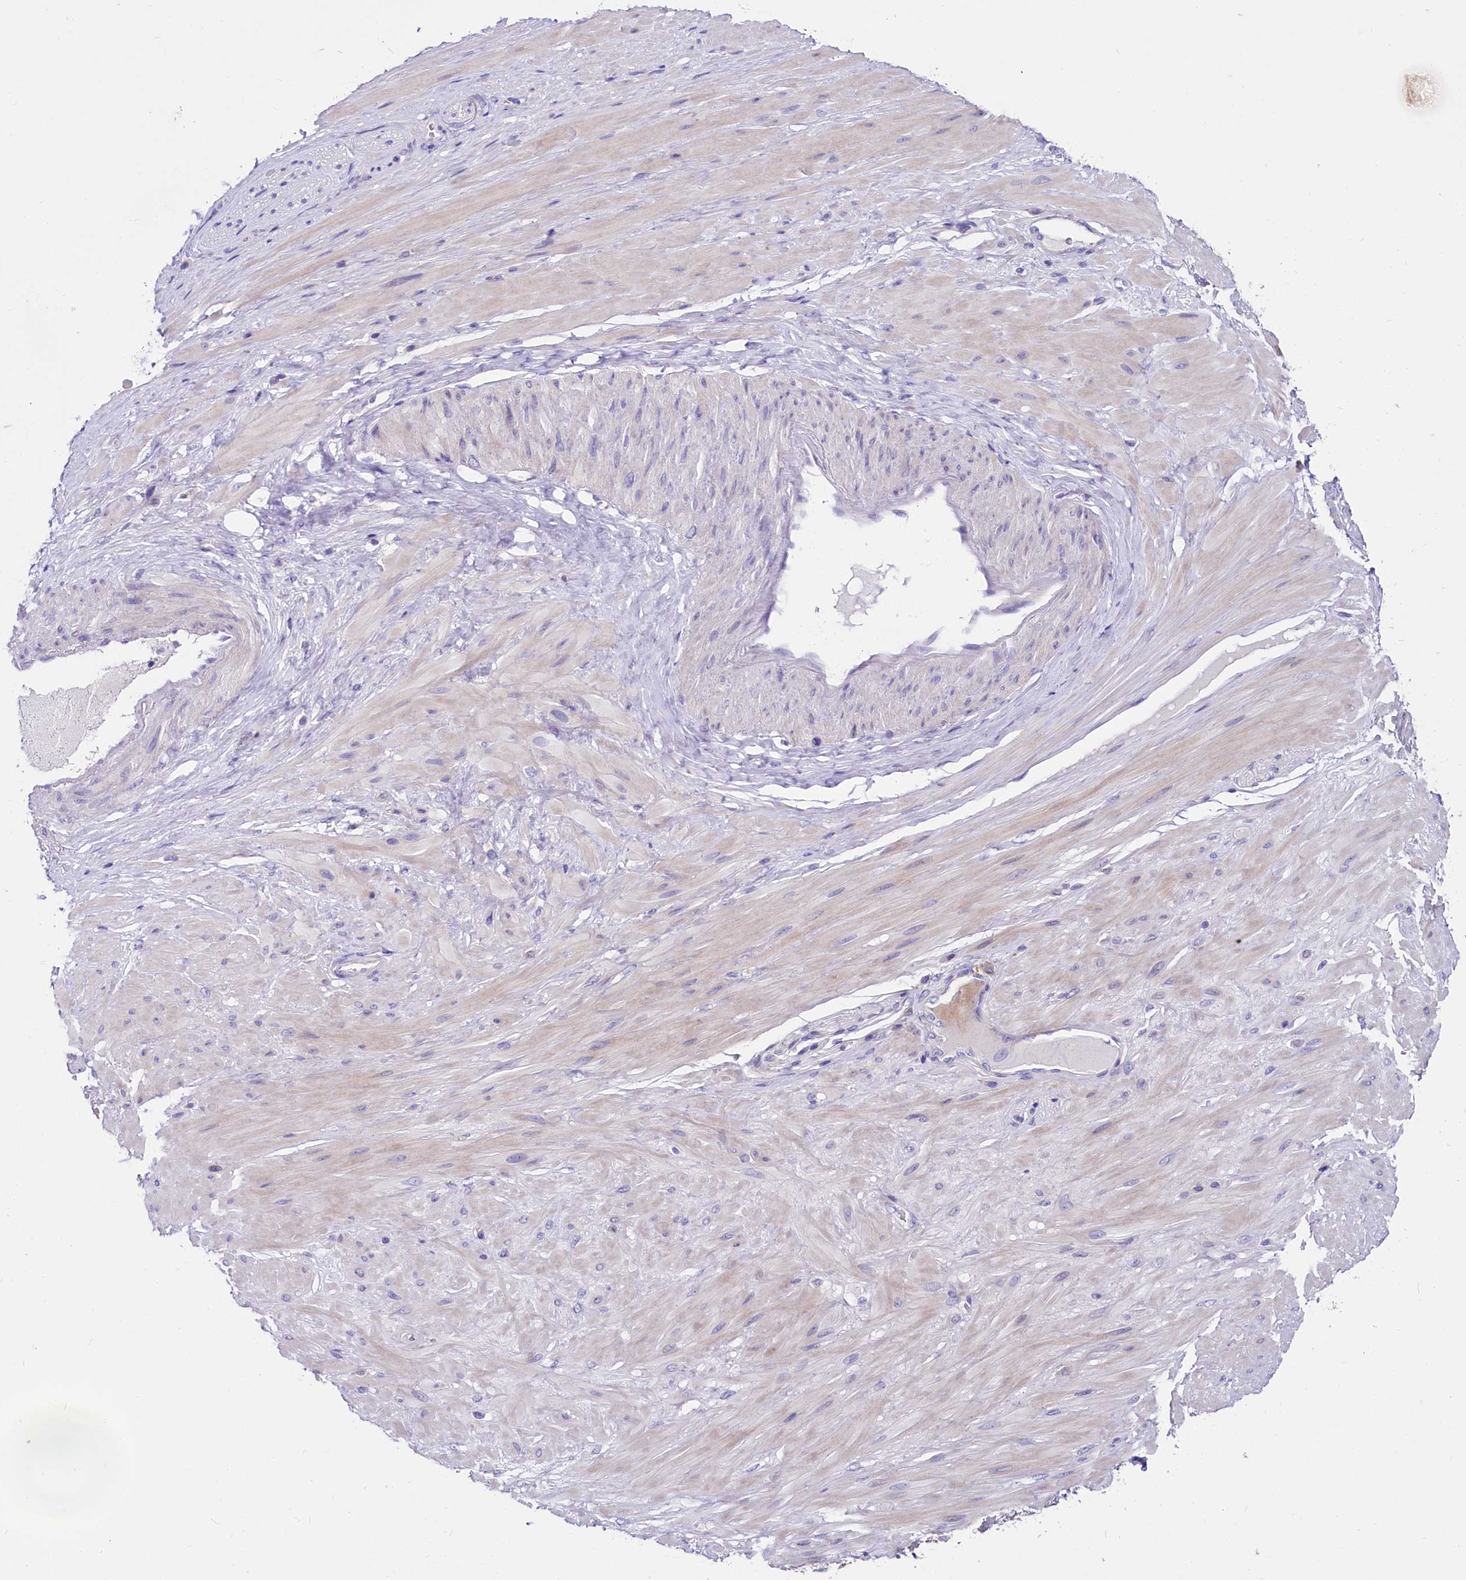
{"staining": {"intensity": "moderate", "quantity": ">75%", "location": "cytoplasmic/membranous"}, "tissue": "adipose tissue", "cell_type": "Adipocytes", "image_type": "normal", "snomed": [{"axis": "morphology", "description": "Normal tissue, NOS"}, {"axis": "morphology", "description": "Adenocarcinoma, Low grade"}, {"axis": "topography", "description": "Prostate"}, {"axis": "topography", "description": "Peripheral nerve tissue"}], "caption": "Benign adipose tissue exhibits moderate cytoplasmic/membranous expression in about >75% of adipocytes.", "gene": "ABHD5", "patient": {"sex": "male", "age": 63}}